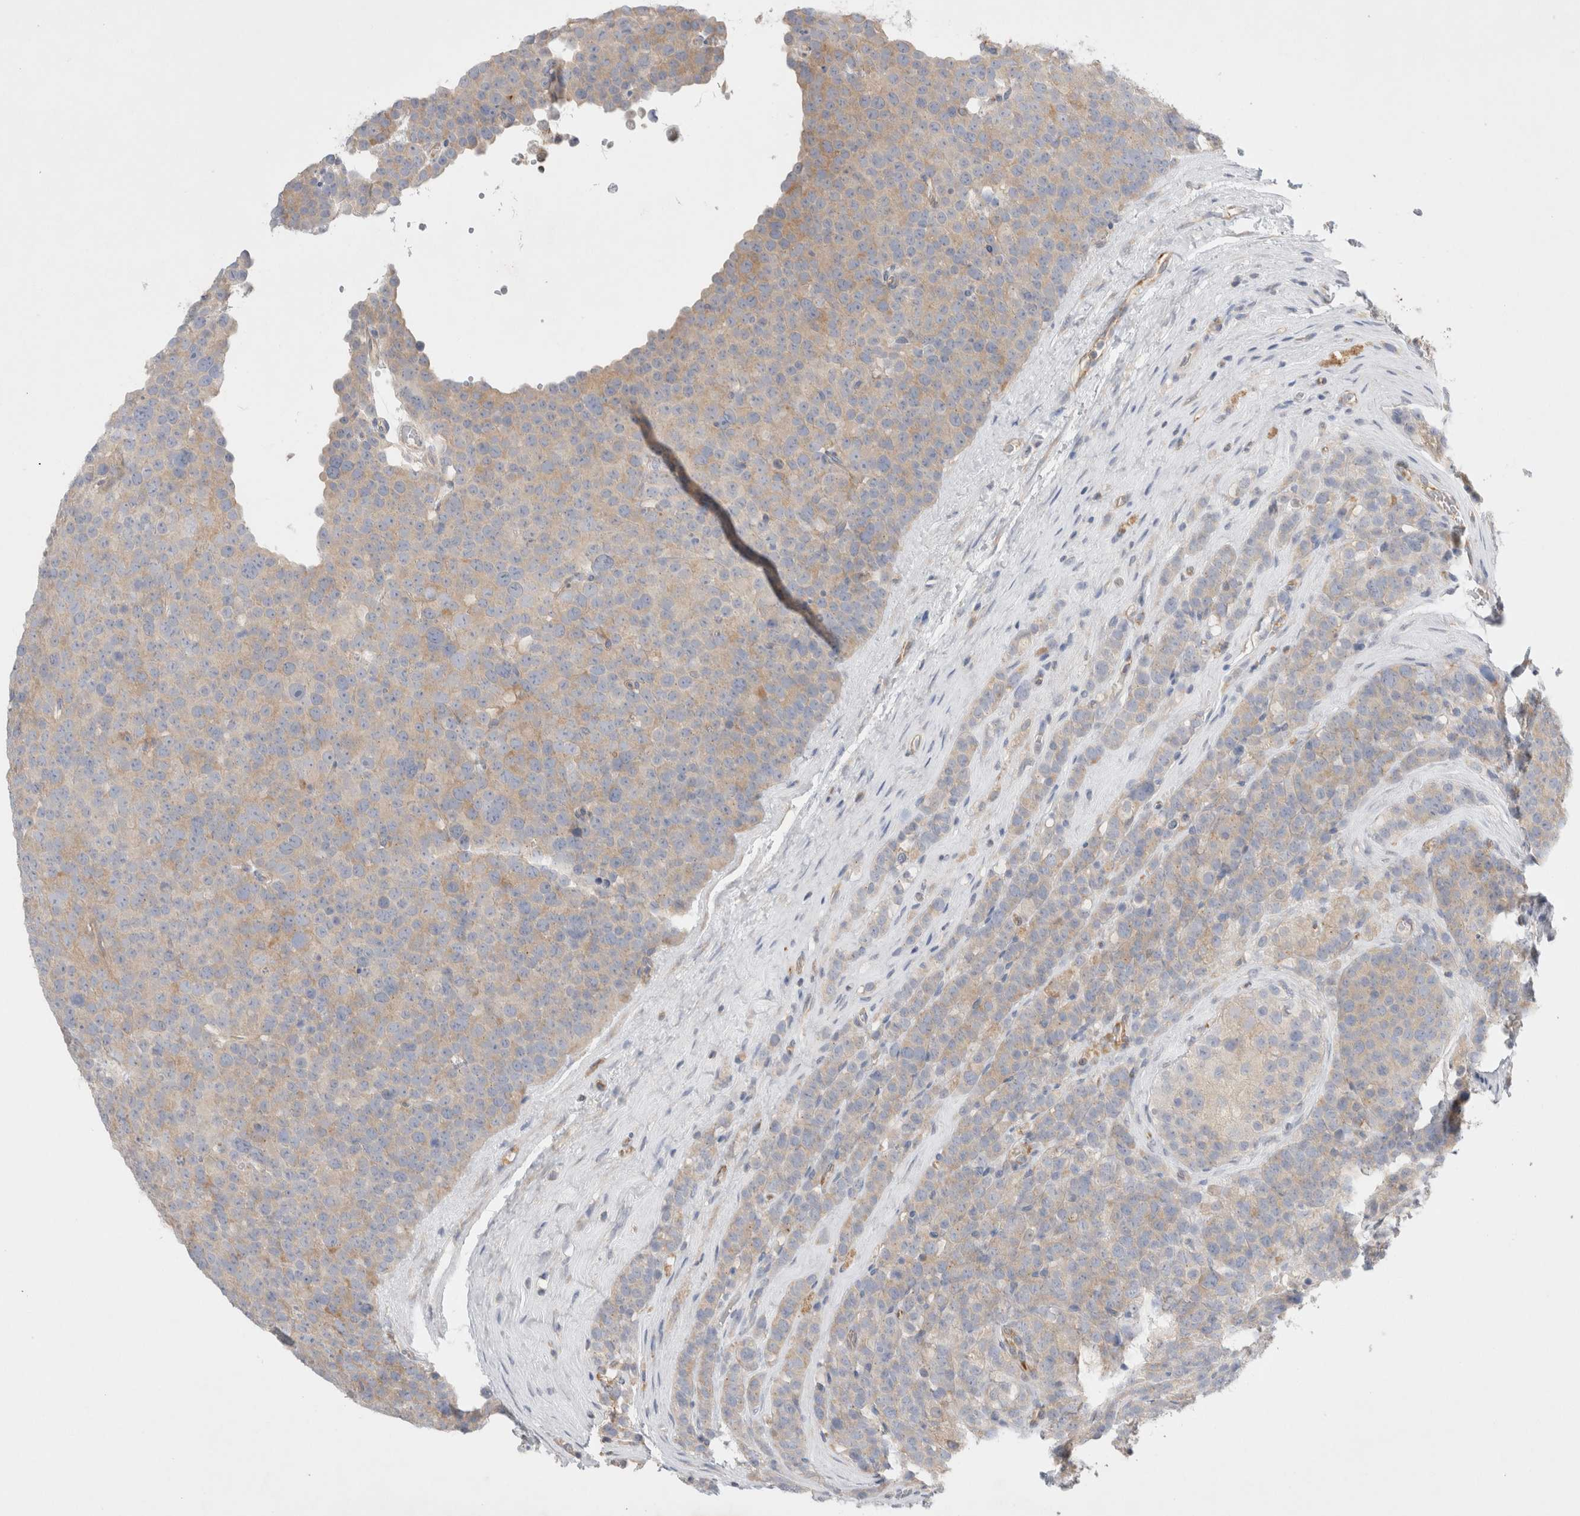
{"staining": {"intensity": "weak", "quantity": "25%-75%", "location": "cytoplasmic/membranous"}, "tissue": "testis cancer", "cell_type": "Tumor cells", "image_type": "cancer", "snomed": [{"axis": "morphology", "description": "Seminoma, NOS"}, {"axis": "topography", "description": "Testis"}], "caption": "Weak cytoplasmic/membranous protein expression is present in approximately 25%-75% of tumor cells in seminoma (testis).", "gene": "ZNF23", "patient": {"sex": "male", "age": 71}}